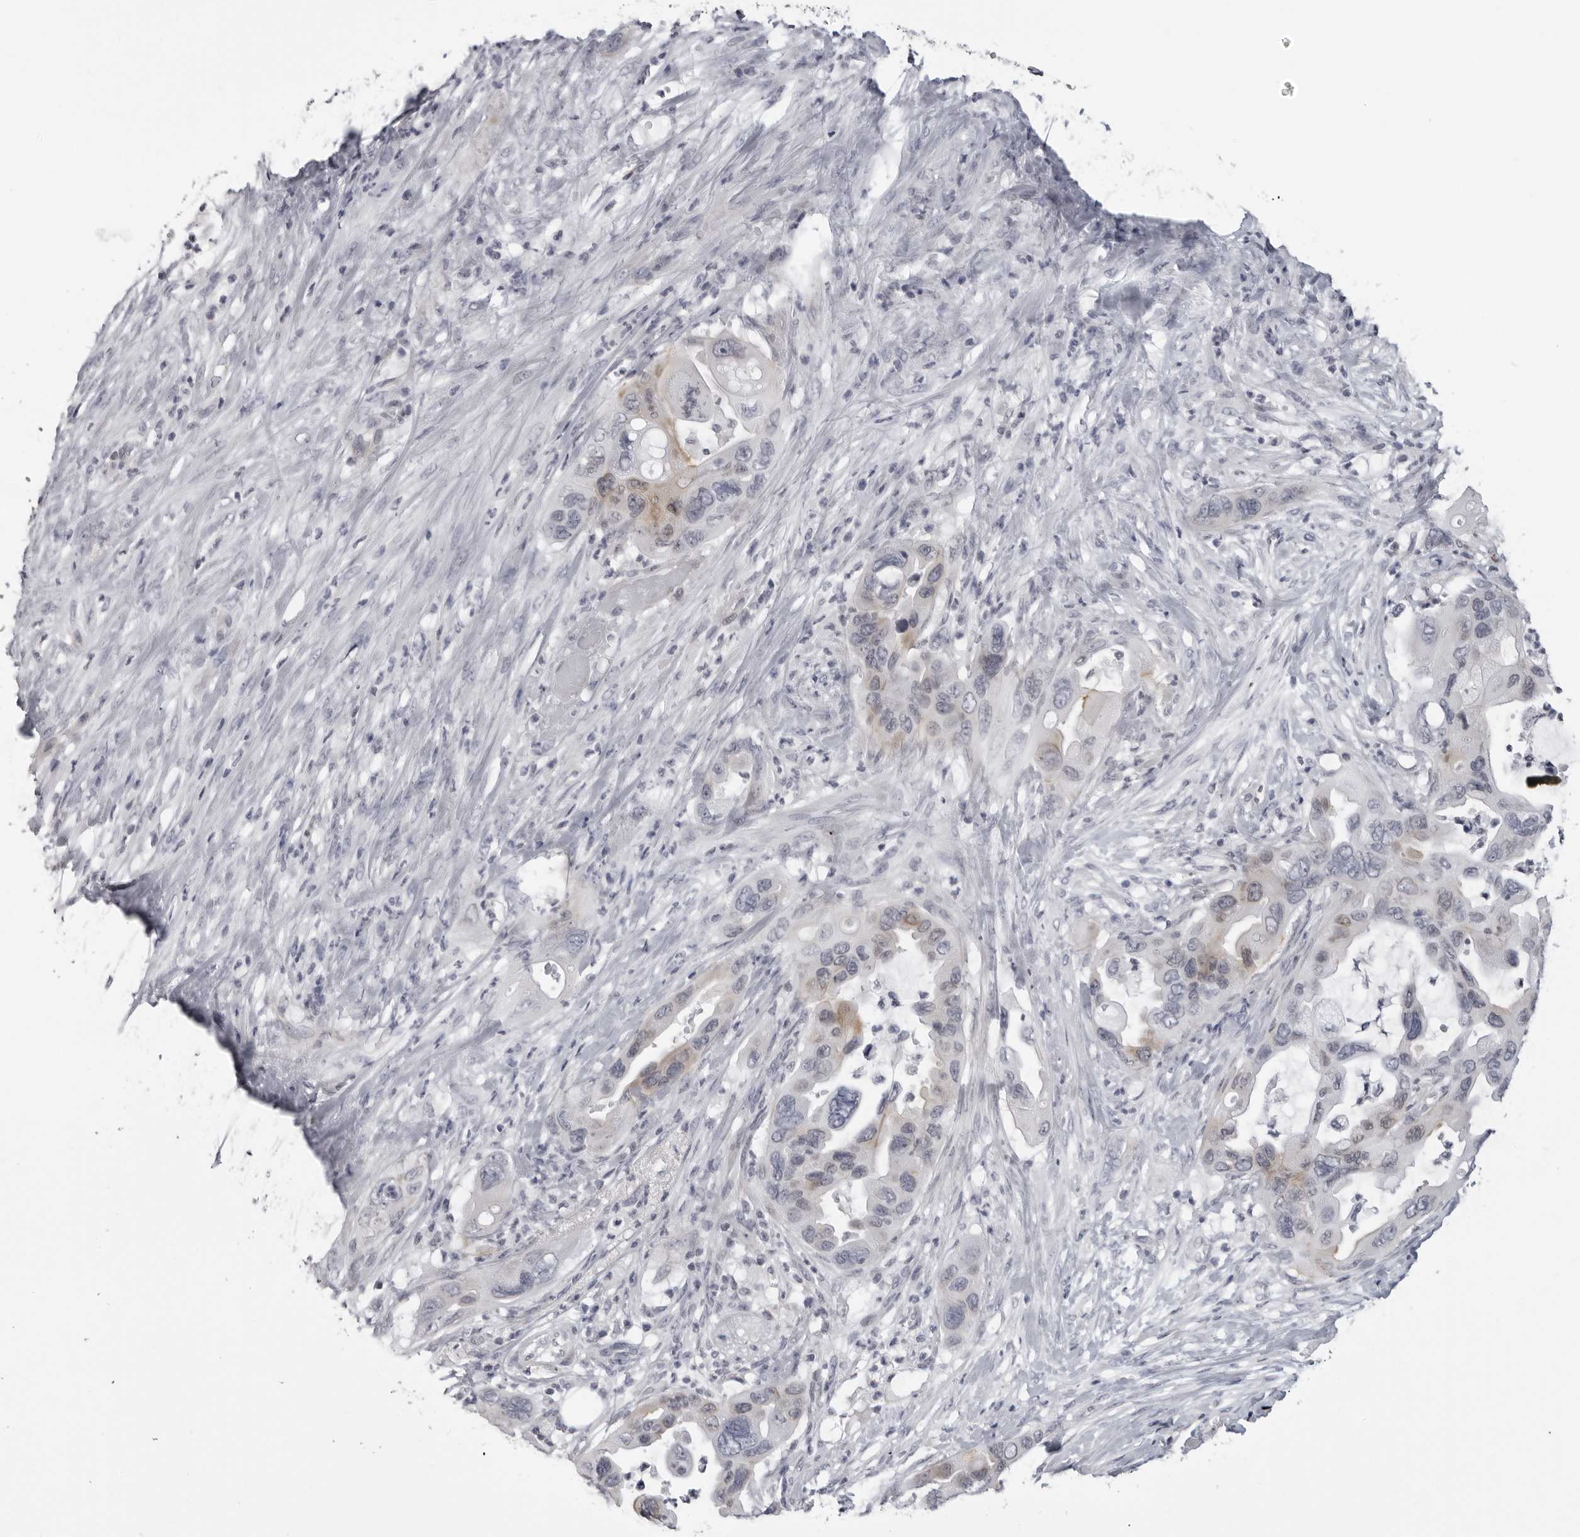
{"staining": {"intensity": "weak", "quantity": "<25%", "location": "cytoplasmic/membranous"}, "tissue": "pancreatic cancer", "cell_type": "Tumor cells", "image_type": "cancer", "snomed": [{"axis": "morphology", "description": "Adenocarcinoma, NOS"}, {"axis": "topography", "description": "Pancreas"}], "caption": "Photomicrograph shows no significant protein staining in tumor cells of adenocarcinoma (pancreatic). (Stains: DAB (3,3'-diaminobenzidine) immunohistochemistry with hematoxylin counter stain, Microscopy: brightfield microscopy at high magnification).", "gene": "DNALI1", "patient": {"sex": "female", "age": 71}}